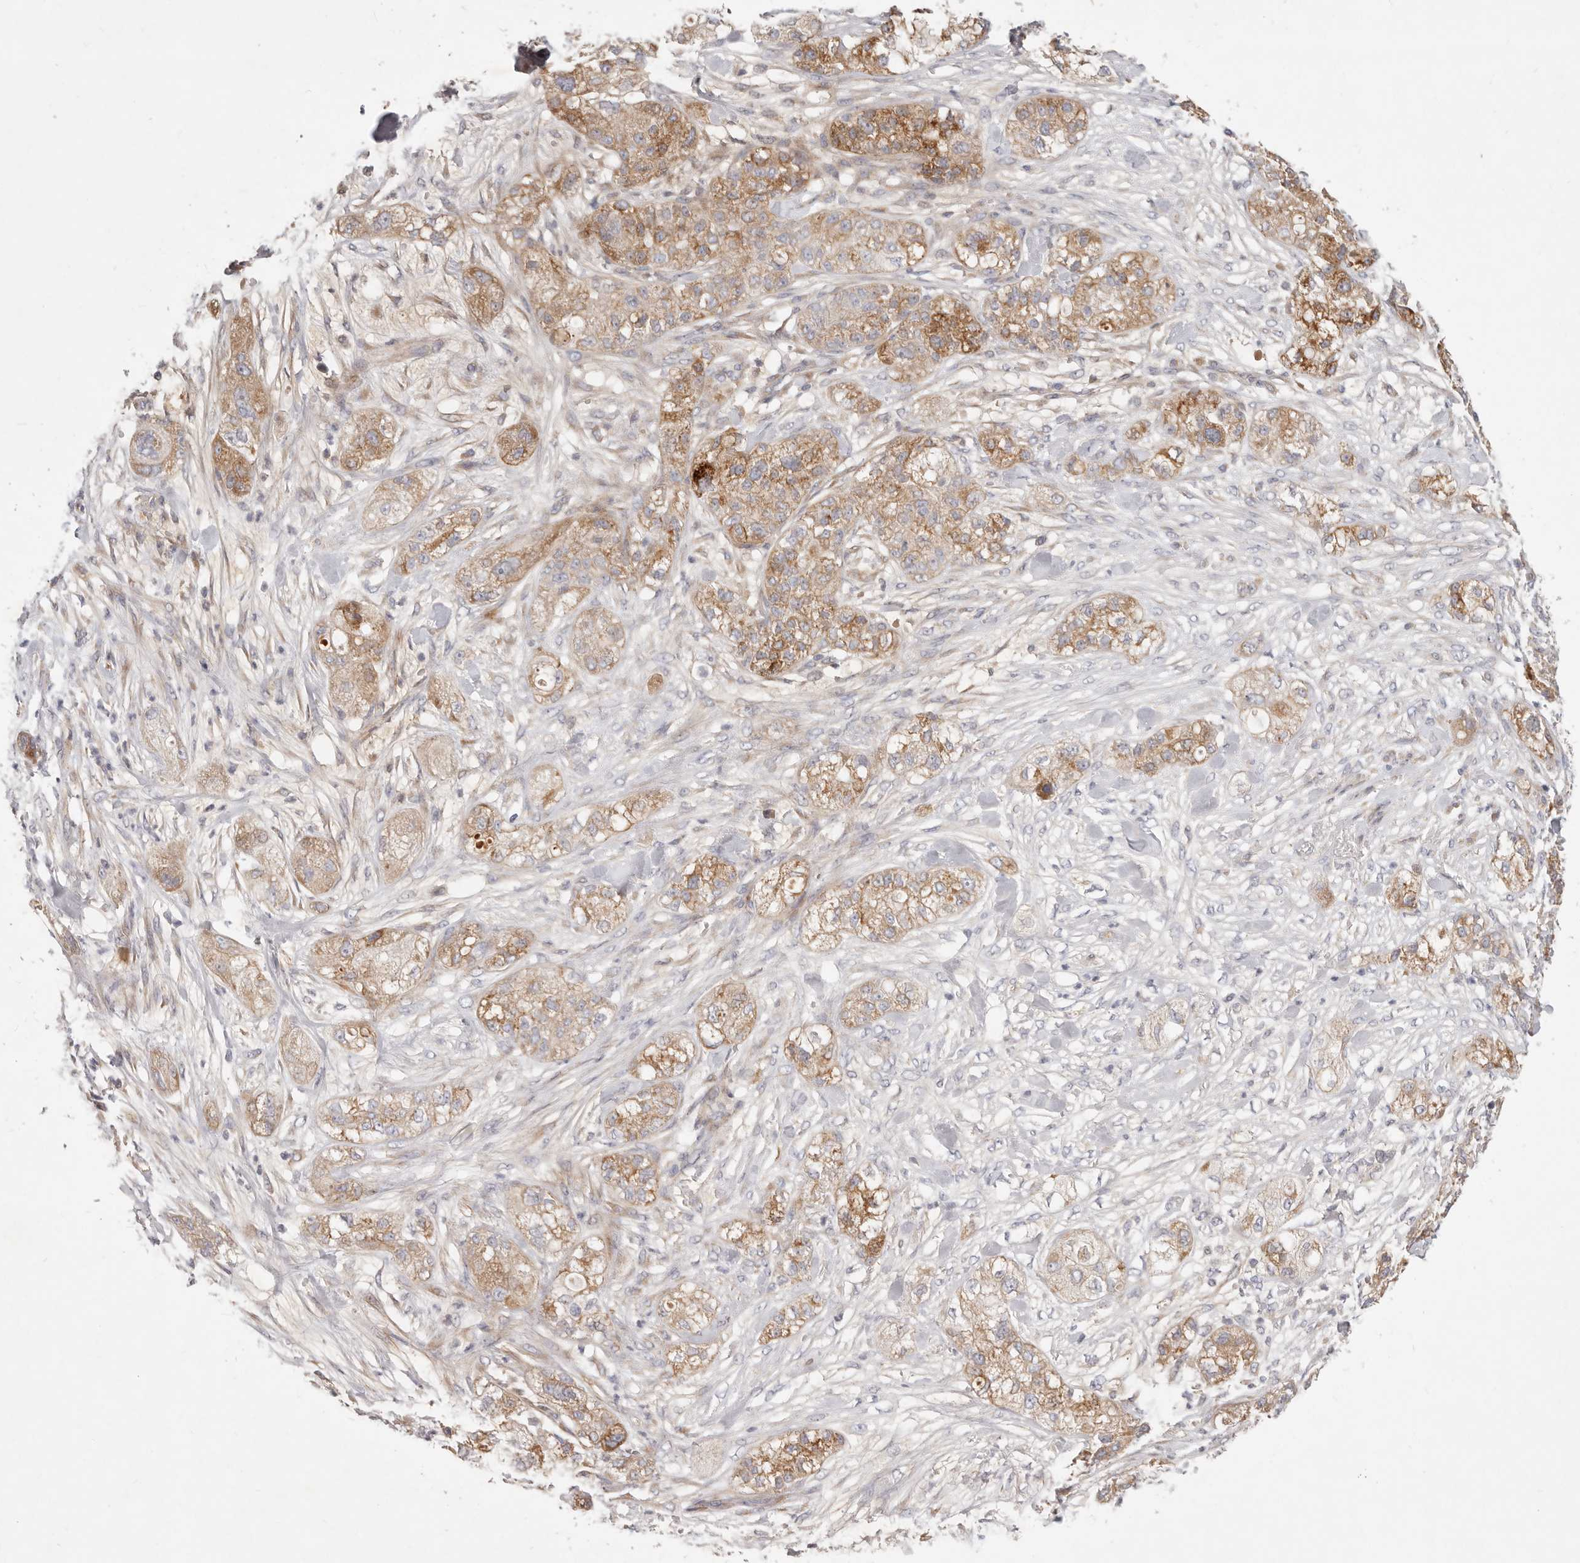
{"staining": {"intensity": "moderate", "quantity": ">75%", "location": "cytoplasmic/membranous"}, "tissue": "pancreatic cancer", "cell_type": "Tumor cells", "image_type": "cancer", "snomed": [{"axis": "morphology", "description": "Adenocarcinoma, NOS"}, {"axis": "topography", "description": "Pancreas"}], "caption": "DAB (3,3'-diaminobenzidine) immunohistochemical staining of pancreatic cancer reveals moderate cytoplasmic/membranous protein expression in approximately >75% of tumor cells.", "gene": "TFB2M", "patient": {"sex": "female", "age": 78}}